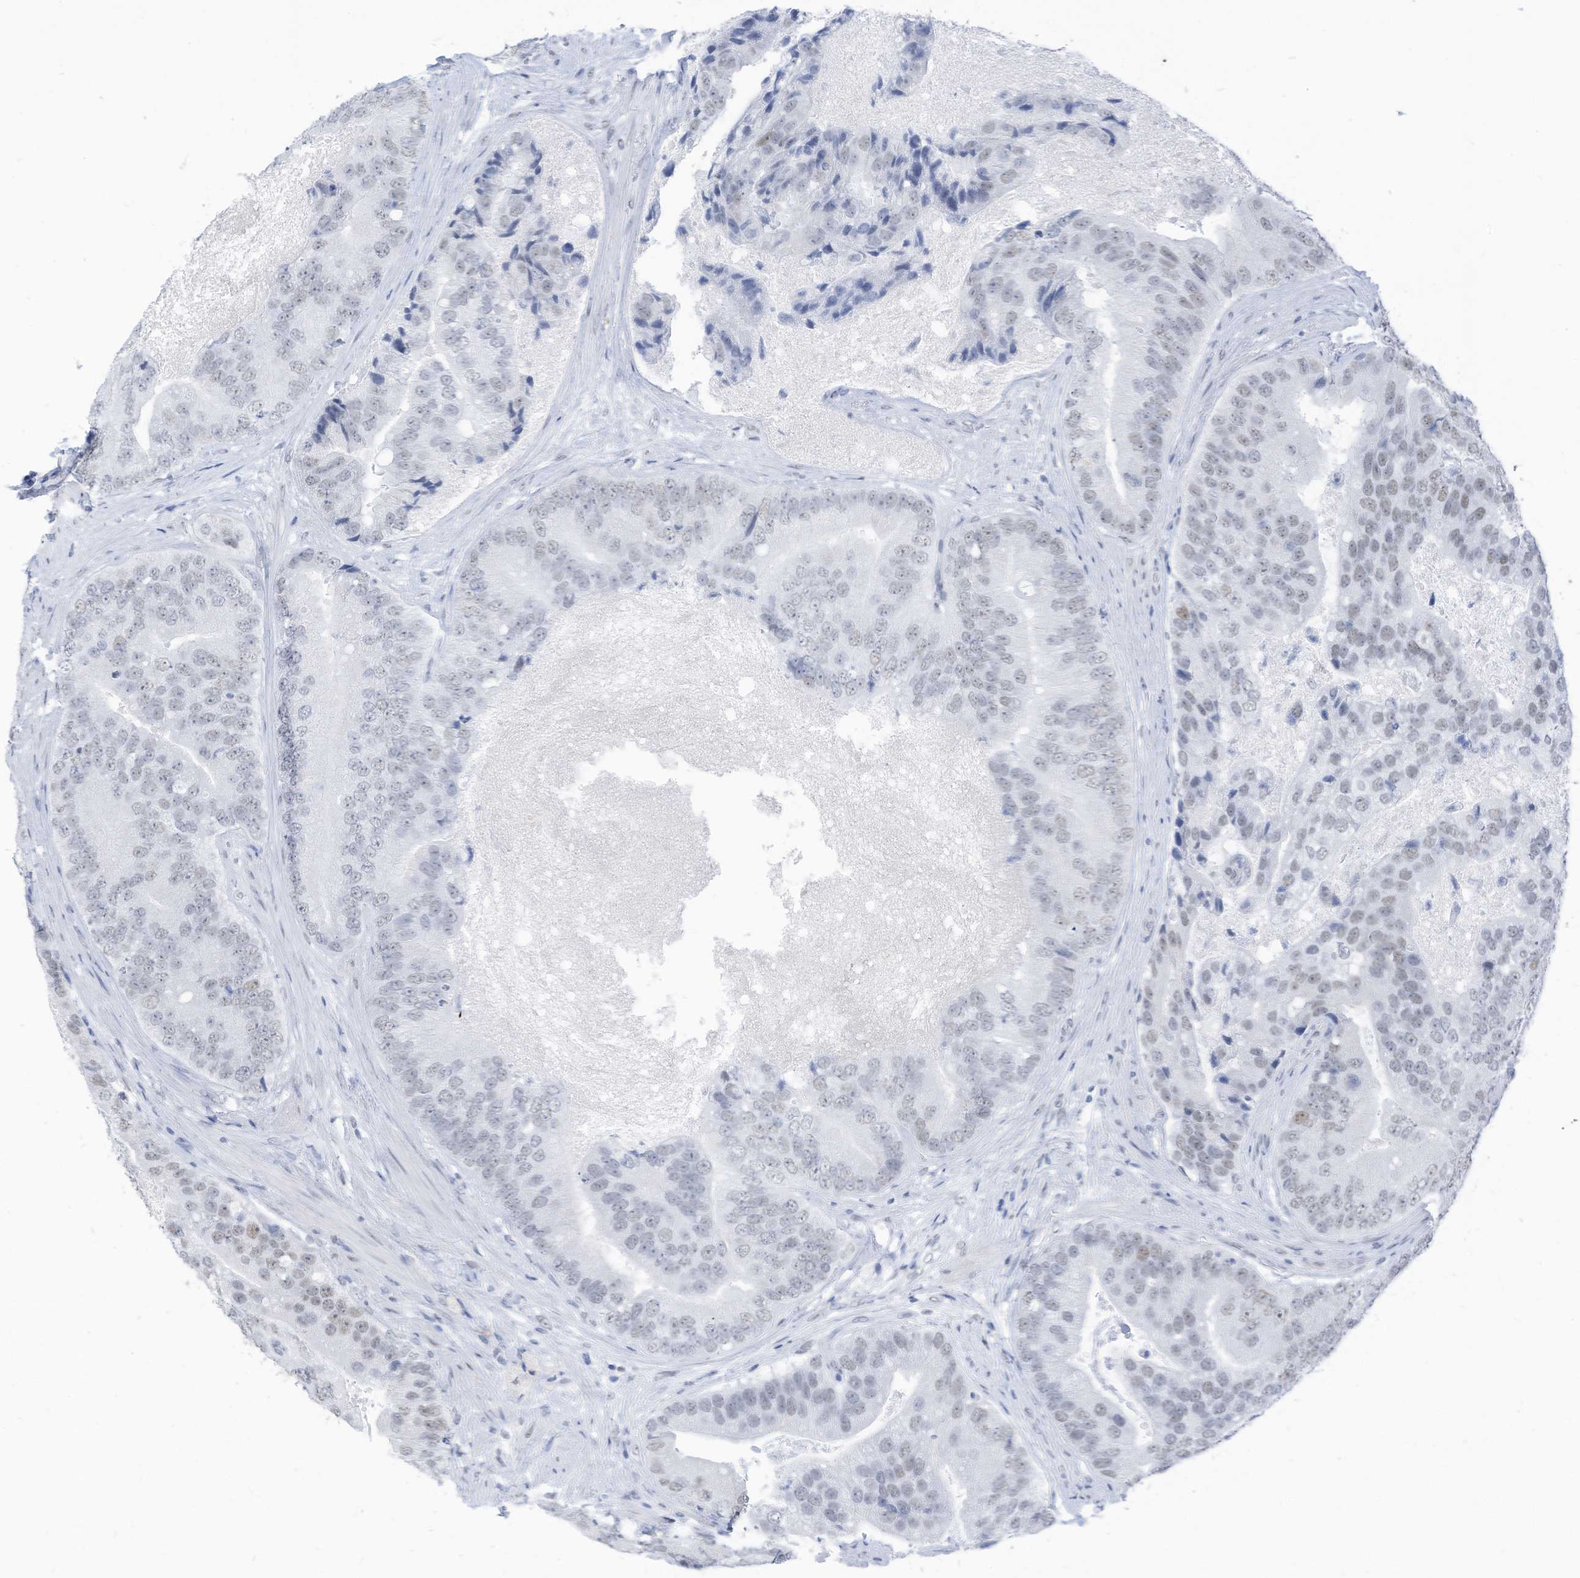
{"staining": {"intensity": "weak", "quantity": "<25%", "location": "nuclear"}, "tissue": "prostate cancer", "cell_type": "Tumor cells", "image_type": "cancer", "snomed": [{"axis": "morphology", "description": "Adenocarcinoma, High grade"}, {"axis": "topography", "description": "Prostate"}], "caption": "Prostate cancer (adenocarcinoma (high-grade)) was stained to show a protein in brown. There is no significant expression in tumor cells.", "gene": "KHSRP", "patient": {"sex": "male", "age": 70}}